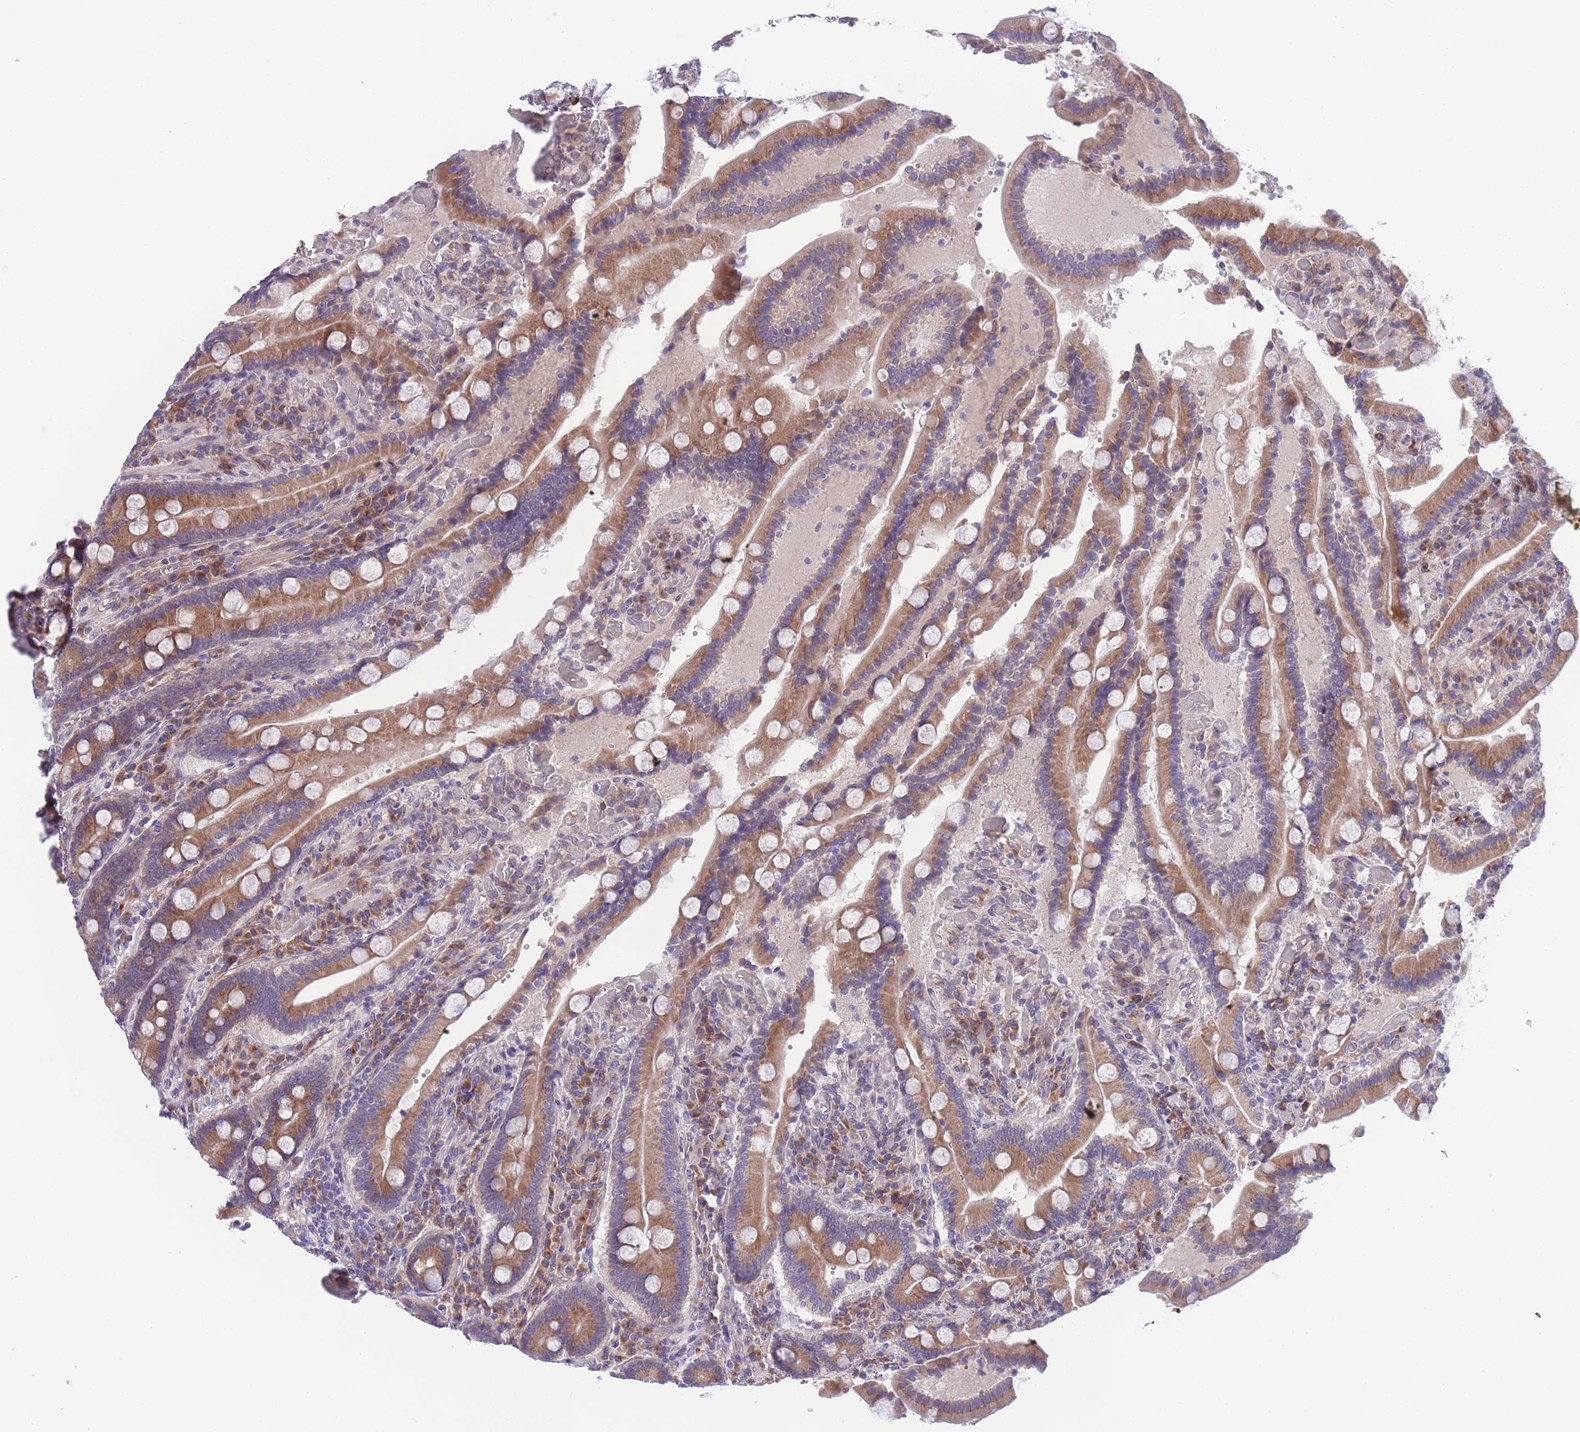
{"staining": {"intensity": "moderate", "quantity": ">75%", "location": "cytoplasmic/membranous"}, "tissue": "duodenum", "cell_type": "Glandular cells", "image_type": "normal", "snomed": [{"axis": "morphology", "description": "Normal tissue, NOS"}, {"axis": "topography", "description": "Duodenum"}], "caption": "Normal duodenum displays moderate cytoplasmic/membranous positivity in approximately >75% of glandular cells The staining was performed using DAB (3,3'-diaminobenzidine), with brown indicating positive protein expression. Nuclei are stained blue with hematoxylin..", "gene": "WWOX", "patient": {"sex": "female", "age": 62}}